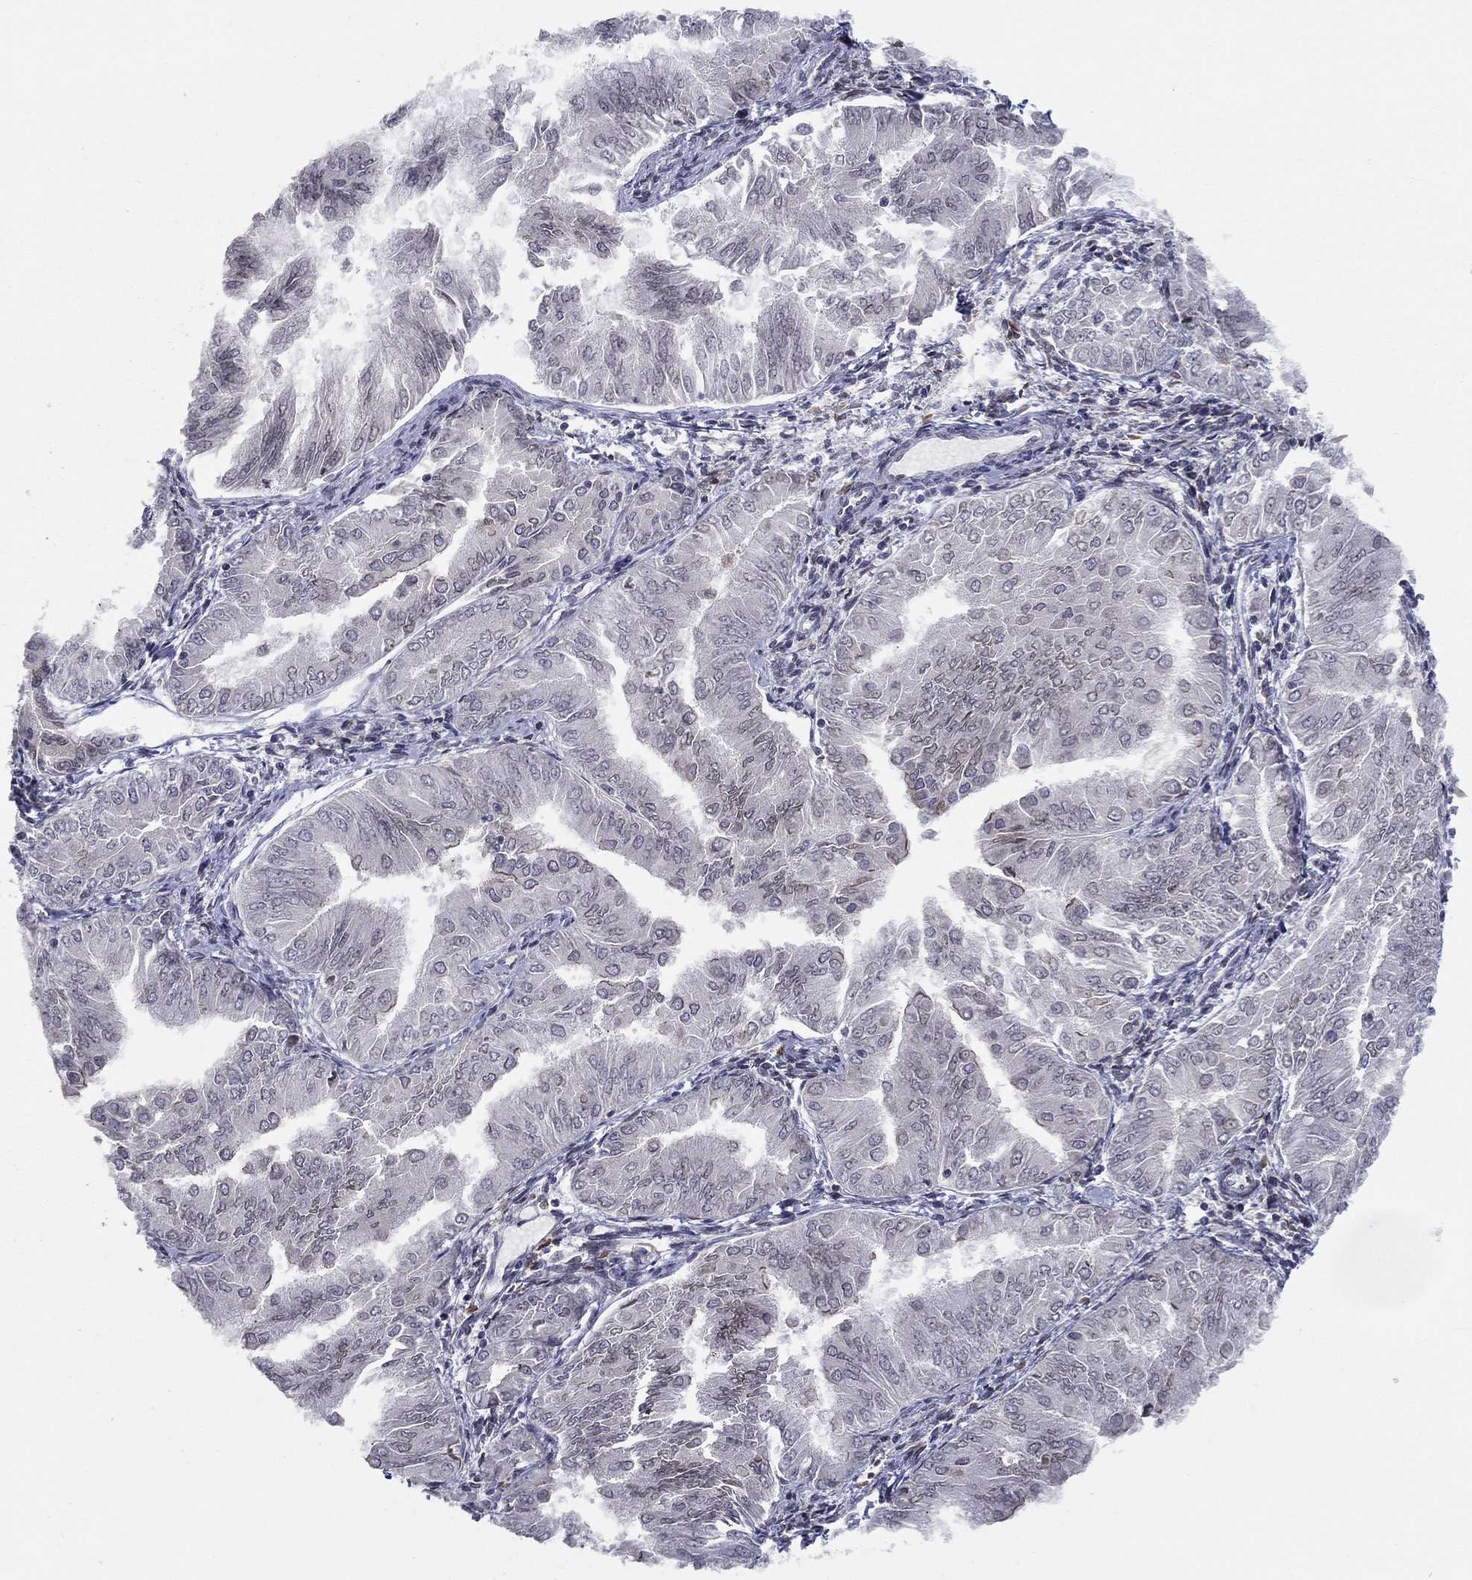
{"staining": {"intensity": "negative", "quantity": "none", "location": "none"}, "tissue": "endometrial cancer", "cell_type": "Tumor cells", "image_type": "cancer", "snomed": [{"axis": "morphology", "description": "Adenocarcinoma, NOS"}, {"axis": "topography", "description": "Endometrium"}], "caption": "Immunohistochemistry (IHC) micrograph of neoplastic tissue: endometrial cancer (adenocarcinoma) stained with DAB (3,3'-diaminobenzidine) exhibits no significant protein staining in tumor cells.", "gene": "CETN3", "patient": {"sex": "female", "age": 53}}